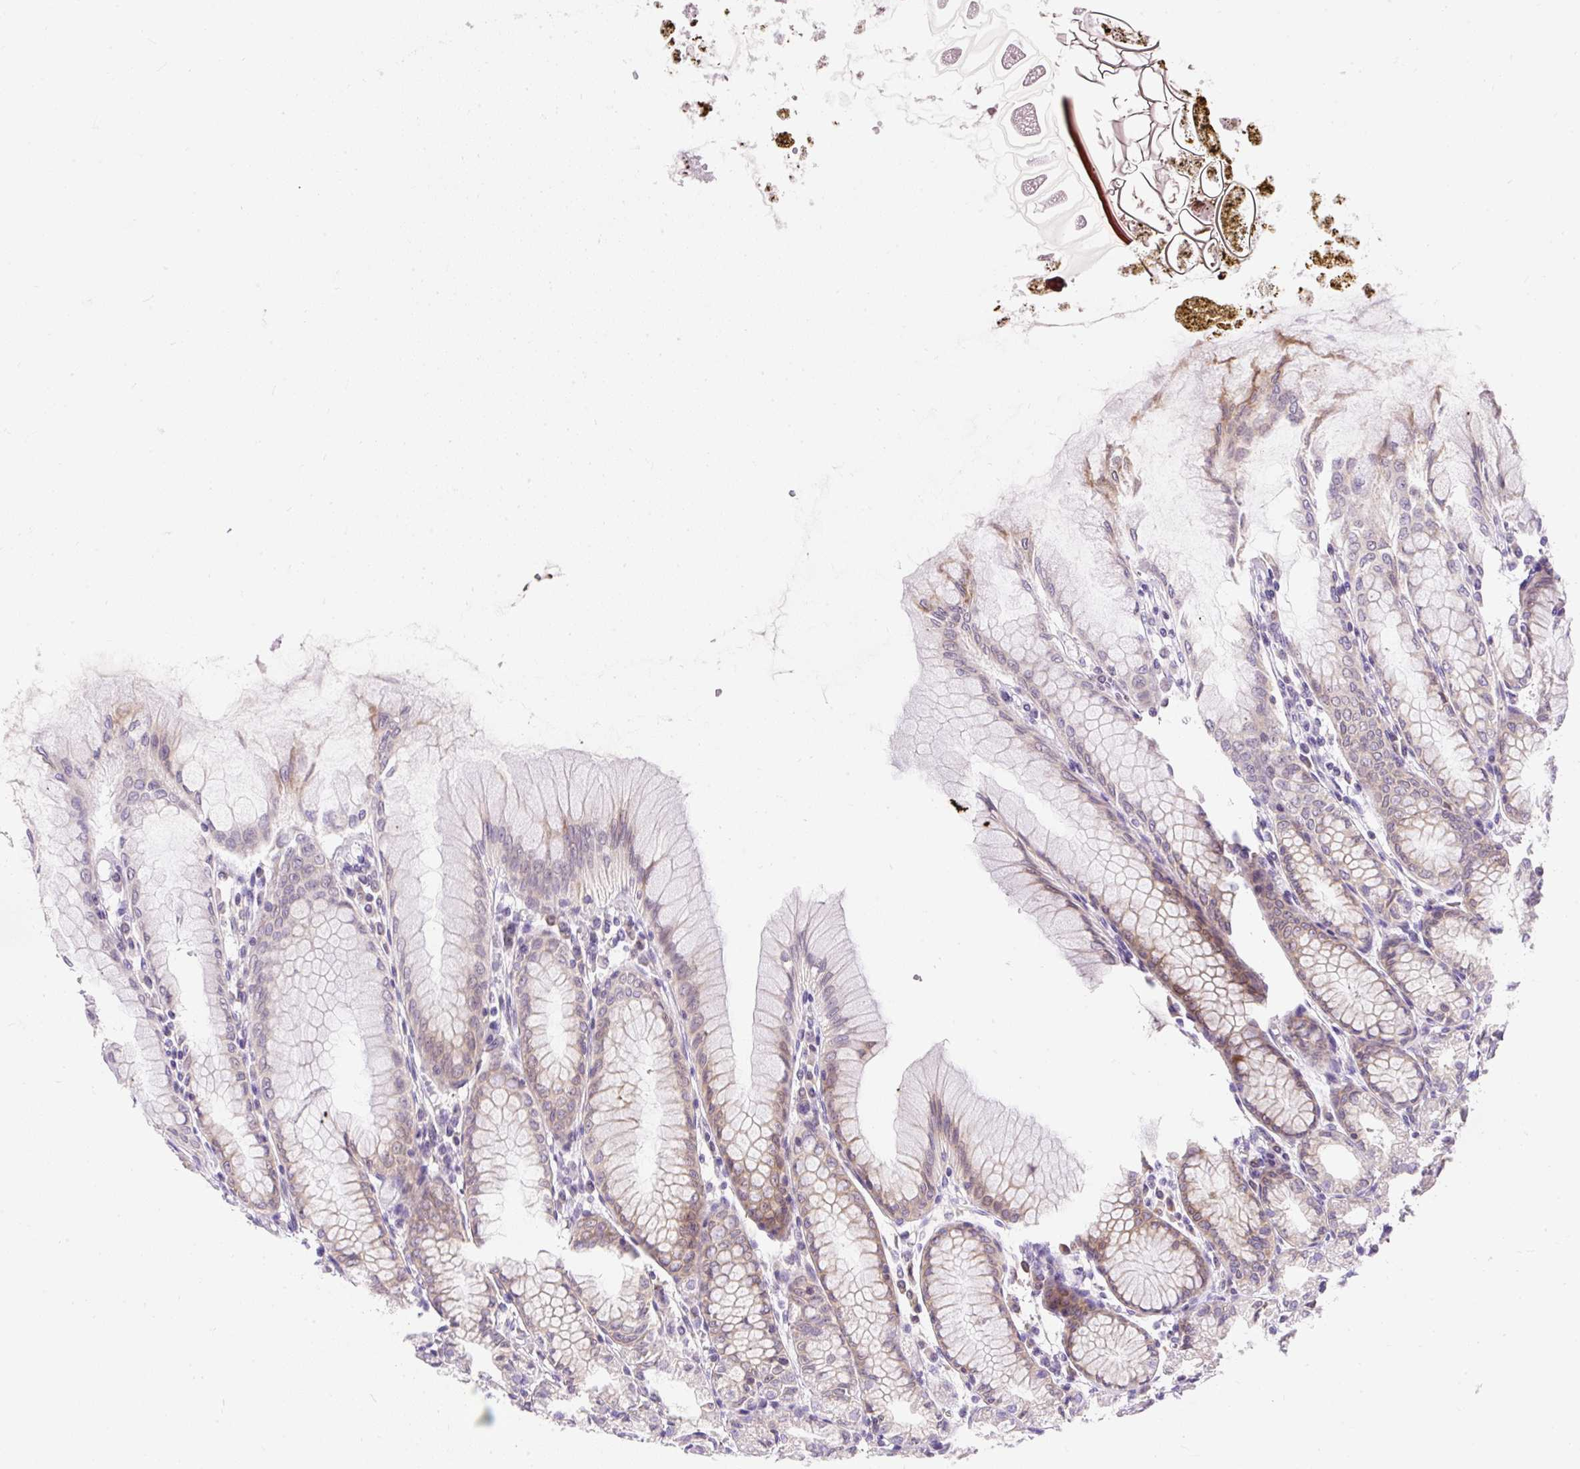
{"staining": {"intensity": "moderate", "quantity": "25%-75%", "location": "cytoplasmic/membranous"}, "tissue": "stomach", "cell_type": "Glandular cells", "image_type": "normal", "snomed": [{"axis": "morphology", "description": "Normal tissue, NOS"}, {"axis": "topography", "description": "Stomach"}], "caption": "Immunohistochemistry (IHC) image of benign human stomach stained for a protein (brown), which demonstrates medium levels of moderate cytoplasmic/membranous staining in approximately 25%-75% of glandular cells.", "gene": "GPR45", "patient": {"sex": "female", "age": 57}}